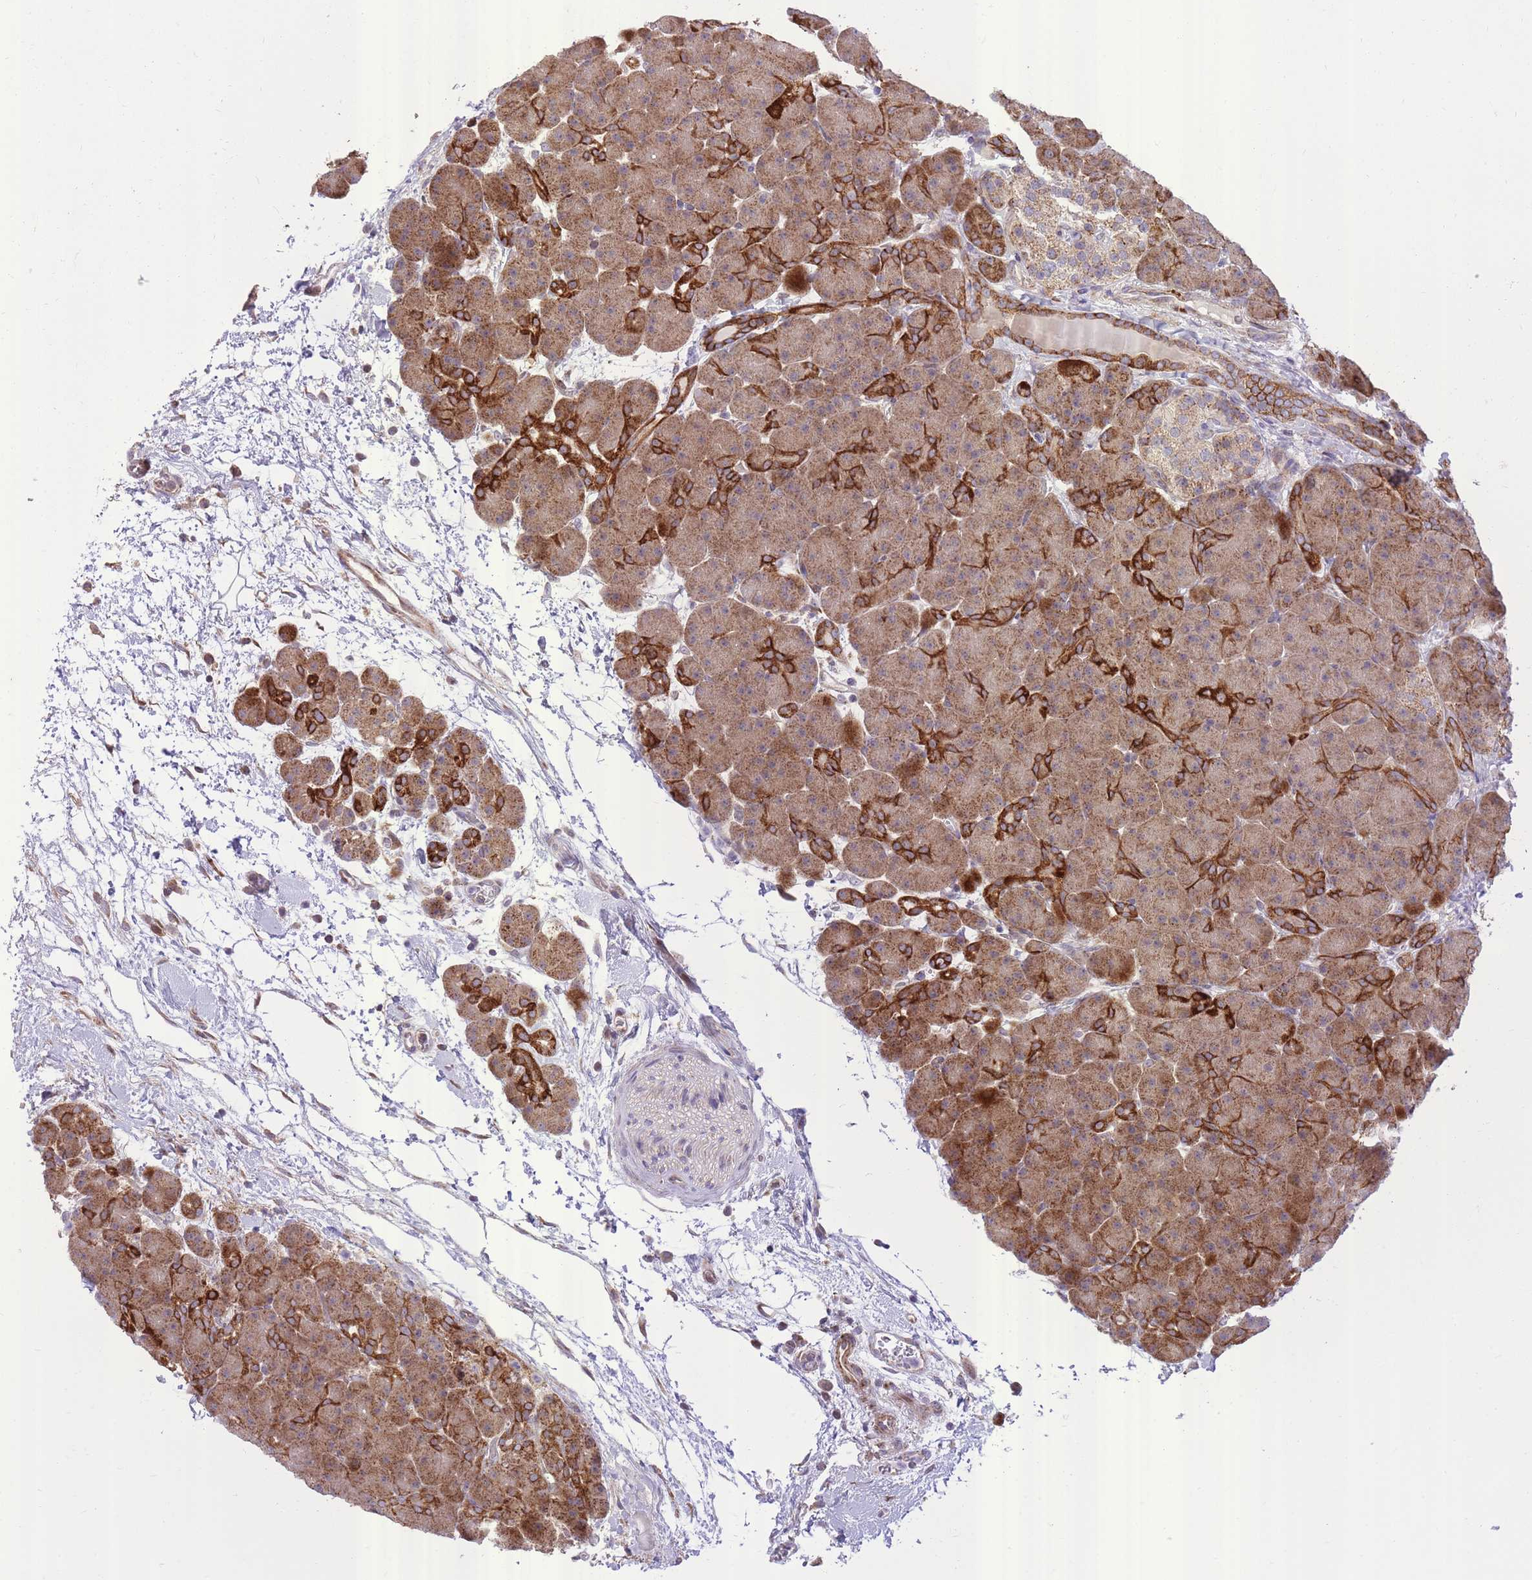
{"staining": {"intensity": "strong", "quantity": "25%-75%", "location": "cytoplasmic/membranous"}, "tissue": "pancreas", "cell_type": "Exocrine glandular cells", "image_type": "normal", "snomed": [{"axis": "morphology", "description": "Normal tissue, NOS"}, {"axis": "topography", "description": "Pancreas"}], "caption": "Pancreas stained with DAB (3,3'-diaminobenzidine) immunohistochemistry (IHC) exhibits high levels of strong cytoplasmic/membranous staining in approximately 25%-75% of exocrine glandular cells.", "gene": "SLC4A4", "patient": {"sex": "male", "age": 66}}